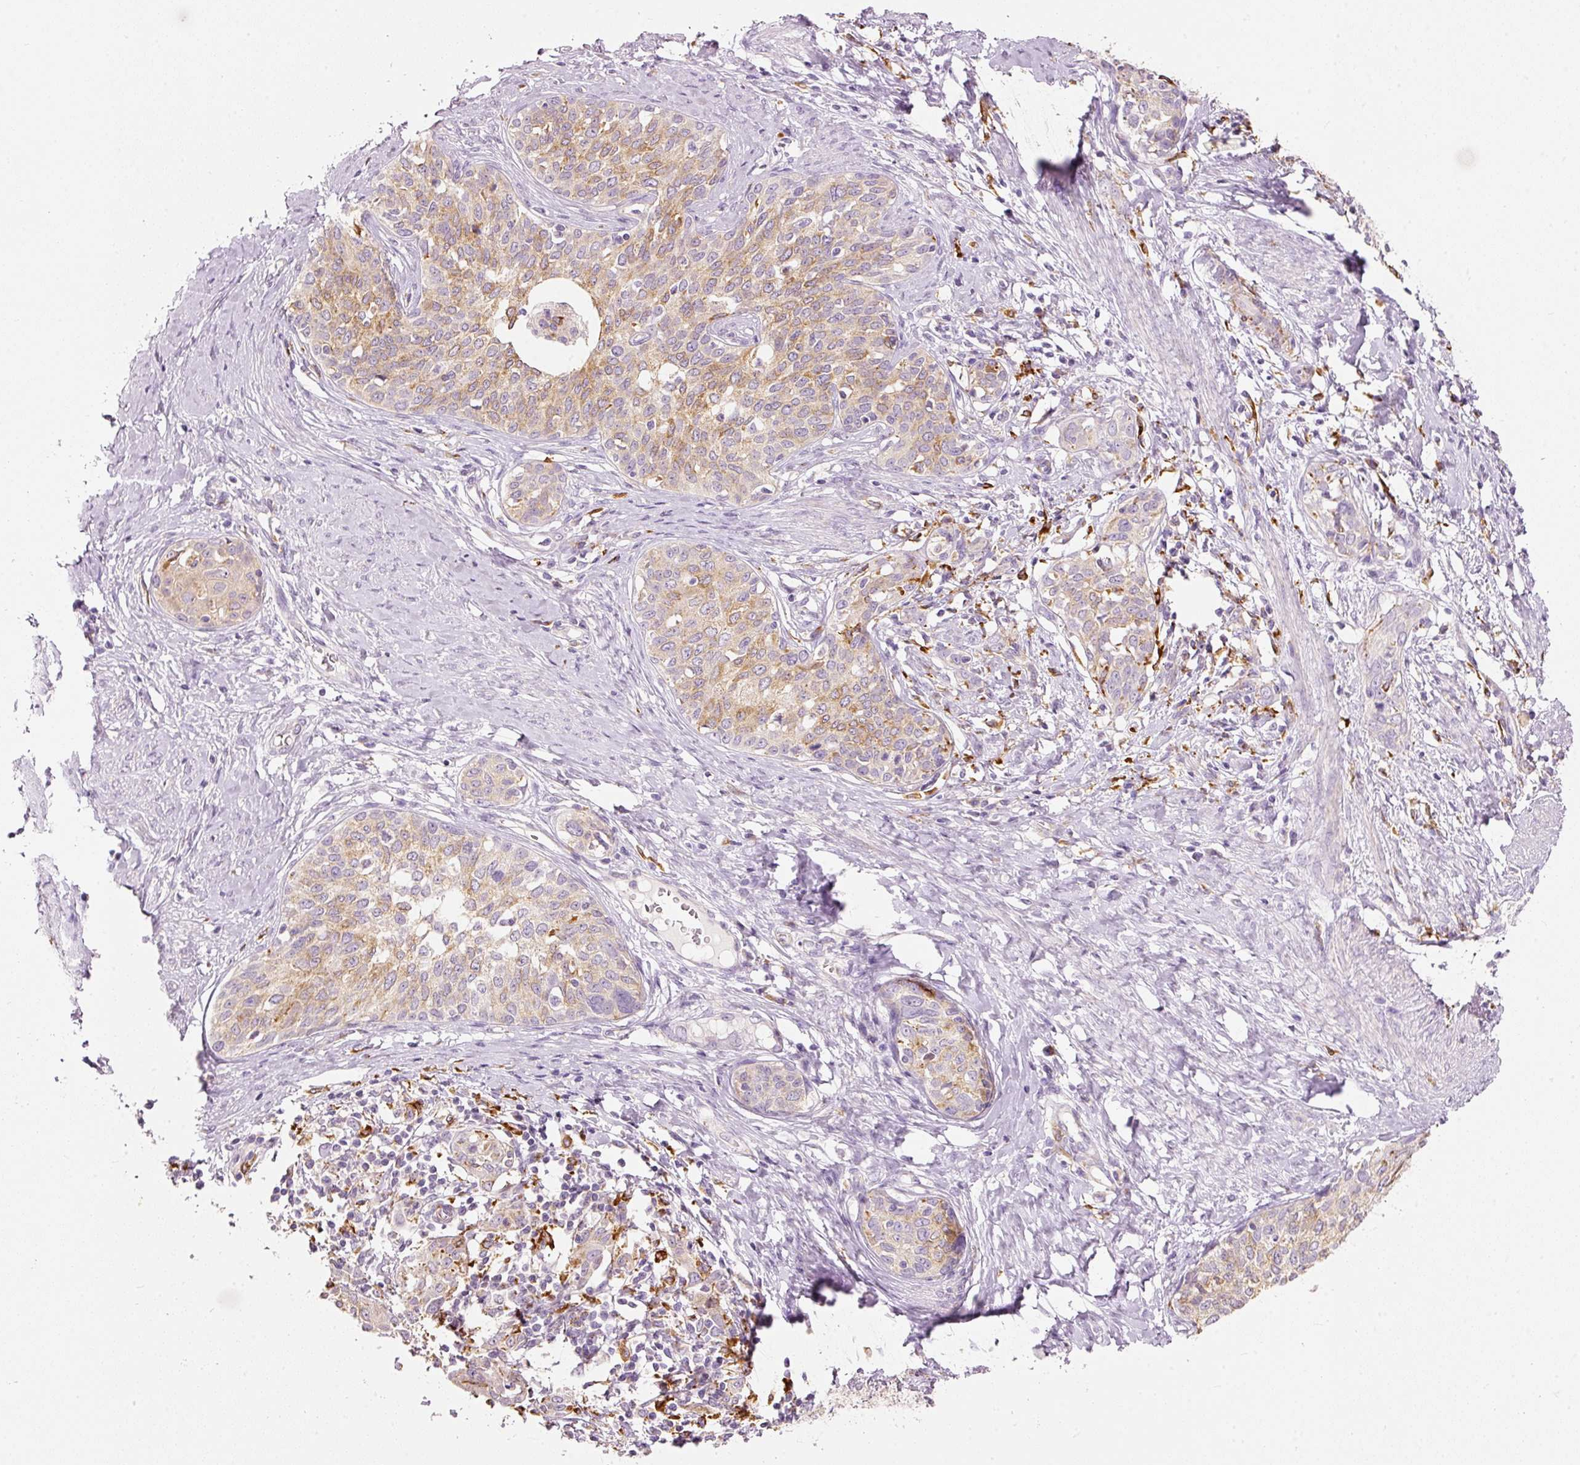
{"staining": {"intensity": "moderate", "quantity": ">75%", "location": "cytoplasmic/membranous"}, "tissue": "cervical cancer", "cell_type": "Tumor cells", "image_type": "cancer", "snomed": [{"axis": "morphology", "description": "Squamous cell carcinoma, NOS"}, {"axis": "morphology", "description": "Adenocarcinoma, NOS"}, {"axis": "topography", "description": "Cervix"}], "caption": "Cervical adenocarcinoma stained for a protein (brown) reveals moderate cytoplasmic/membranous positive positivity in approximately >75% of tumor cells.", "gene": "MTHFD2", "patient": {"sex": "female", "age": 52}}